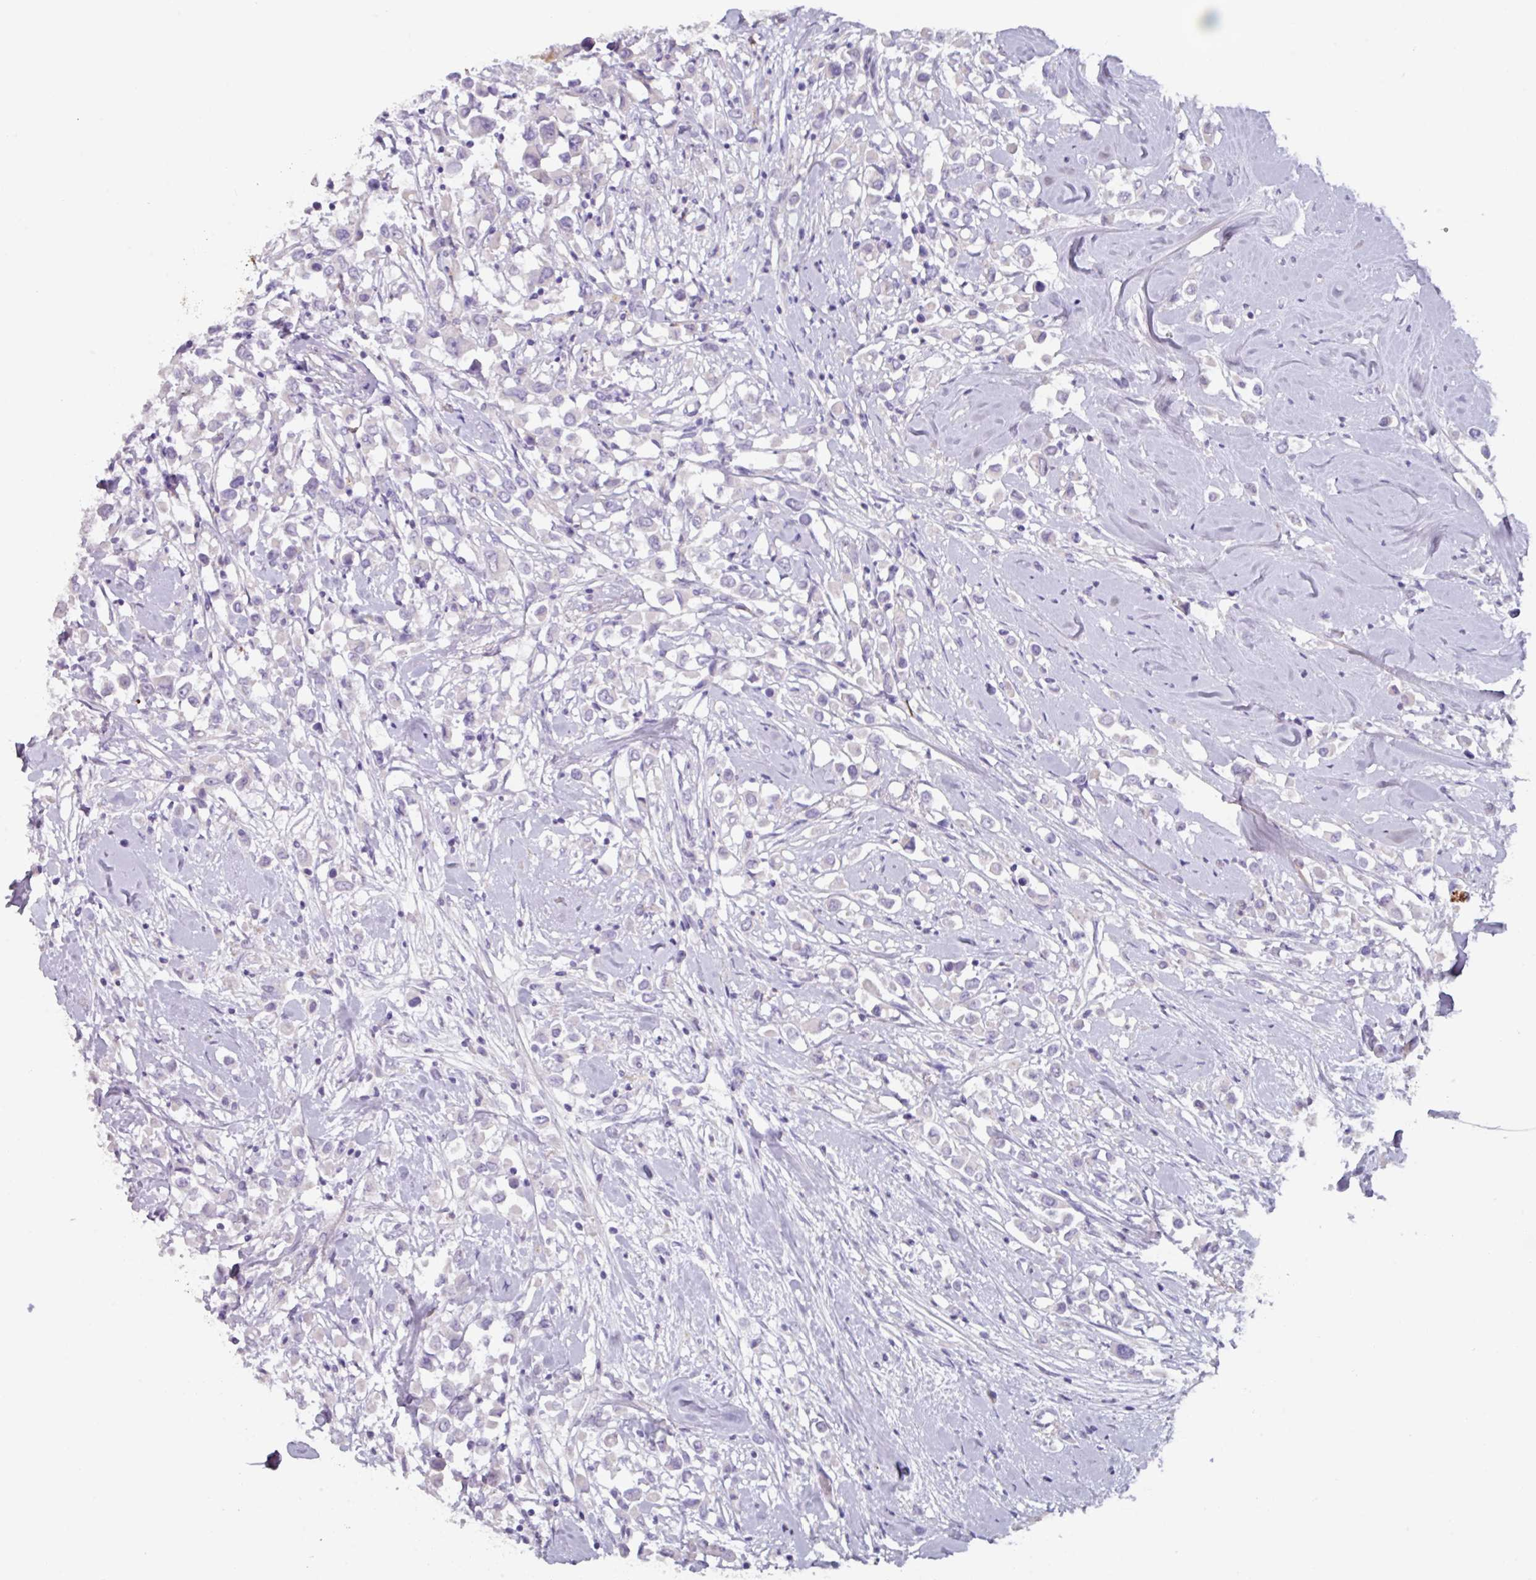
{"staining": {"intensity": "negative", "quantity": "none", "location": "none"}, "tissue": "breast cancer", "cell_type": "Tumor cells", "image_type": "cancer", "snomed": [{"axis": "morphology", "description": "Duct carcinoma"}, {"axis": "topography", "description": "Breast"}], "caption": "This is a histopathology image of IHC staining of invasive ductal carcinoma (breast), which shows no staining in tumor cells. (DAB (3,3'-diaminobenzidine) immunohistochemistry, high magnification).", "gene": "OR2T10", "patient": {"sex": "female", "age": 61}}